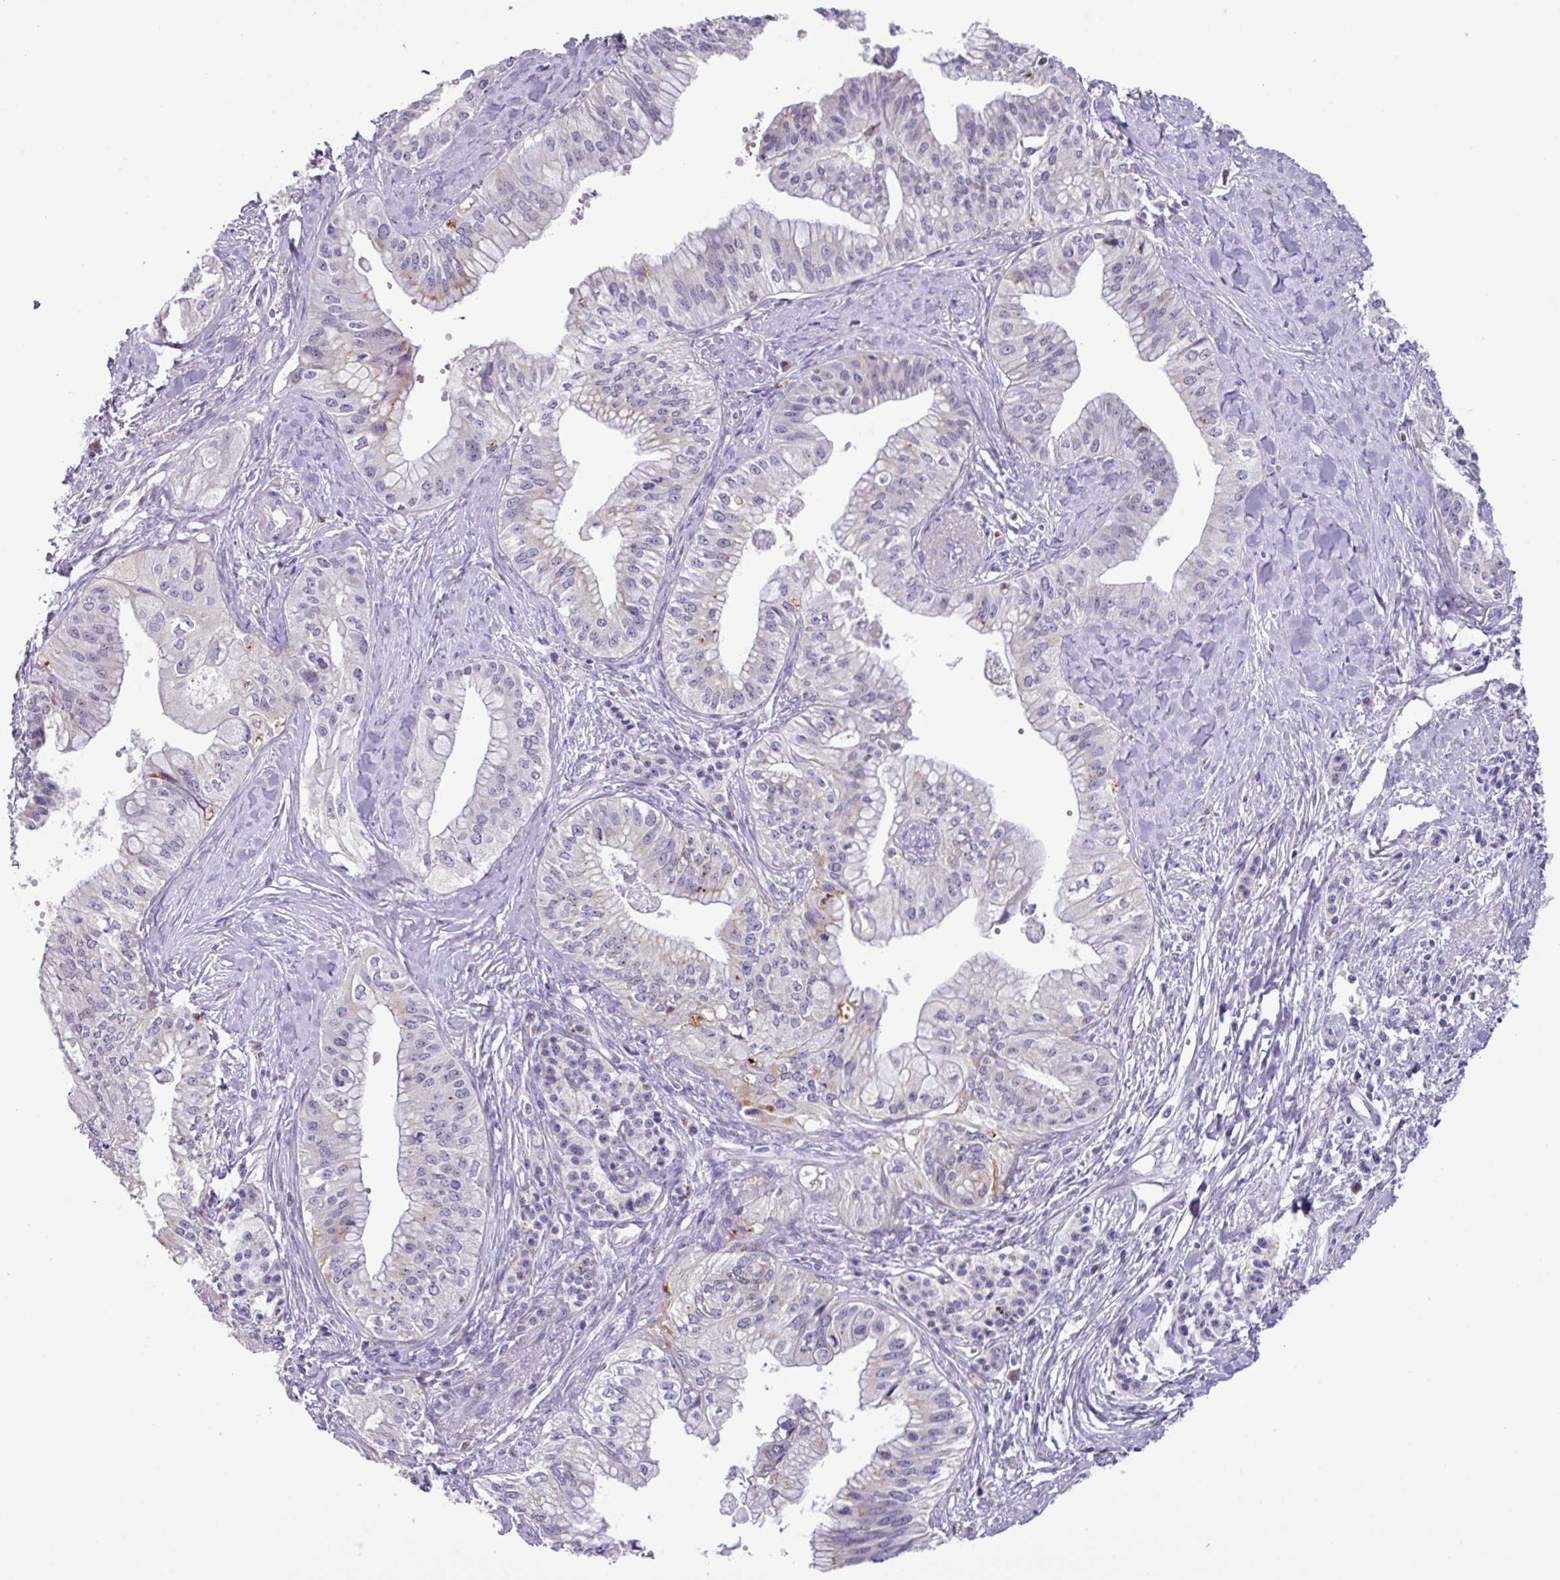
{"staining": {"intensity": "negative", "quantity": "none", "location": "none"}, "tissue": "pancreatic cancer", "cell_type": "Tumor cells", "image_type": "cancer", "snomed": [{"axis": "morphology", "description": "Adenocarcinoma, NOS"}, {"axis": "topography", "description": "Pancreas"}], "caption": "Protein analysis of adenocarcinoma (pancreatic) exhibits no significant staining in tumor cells.", "gene": "ZNF524", "patient": {"sex": "male", "age": 71}}